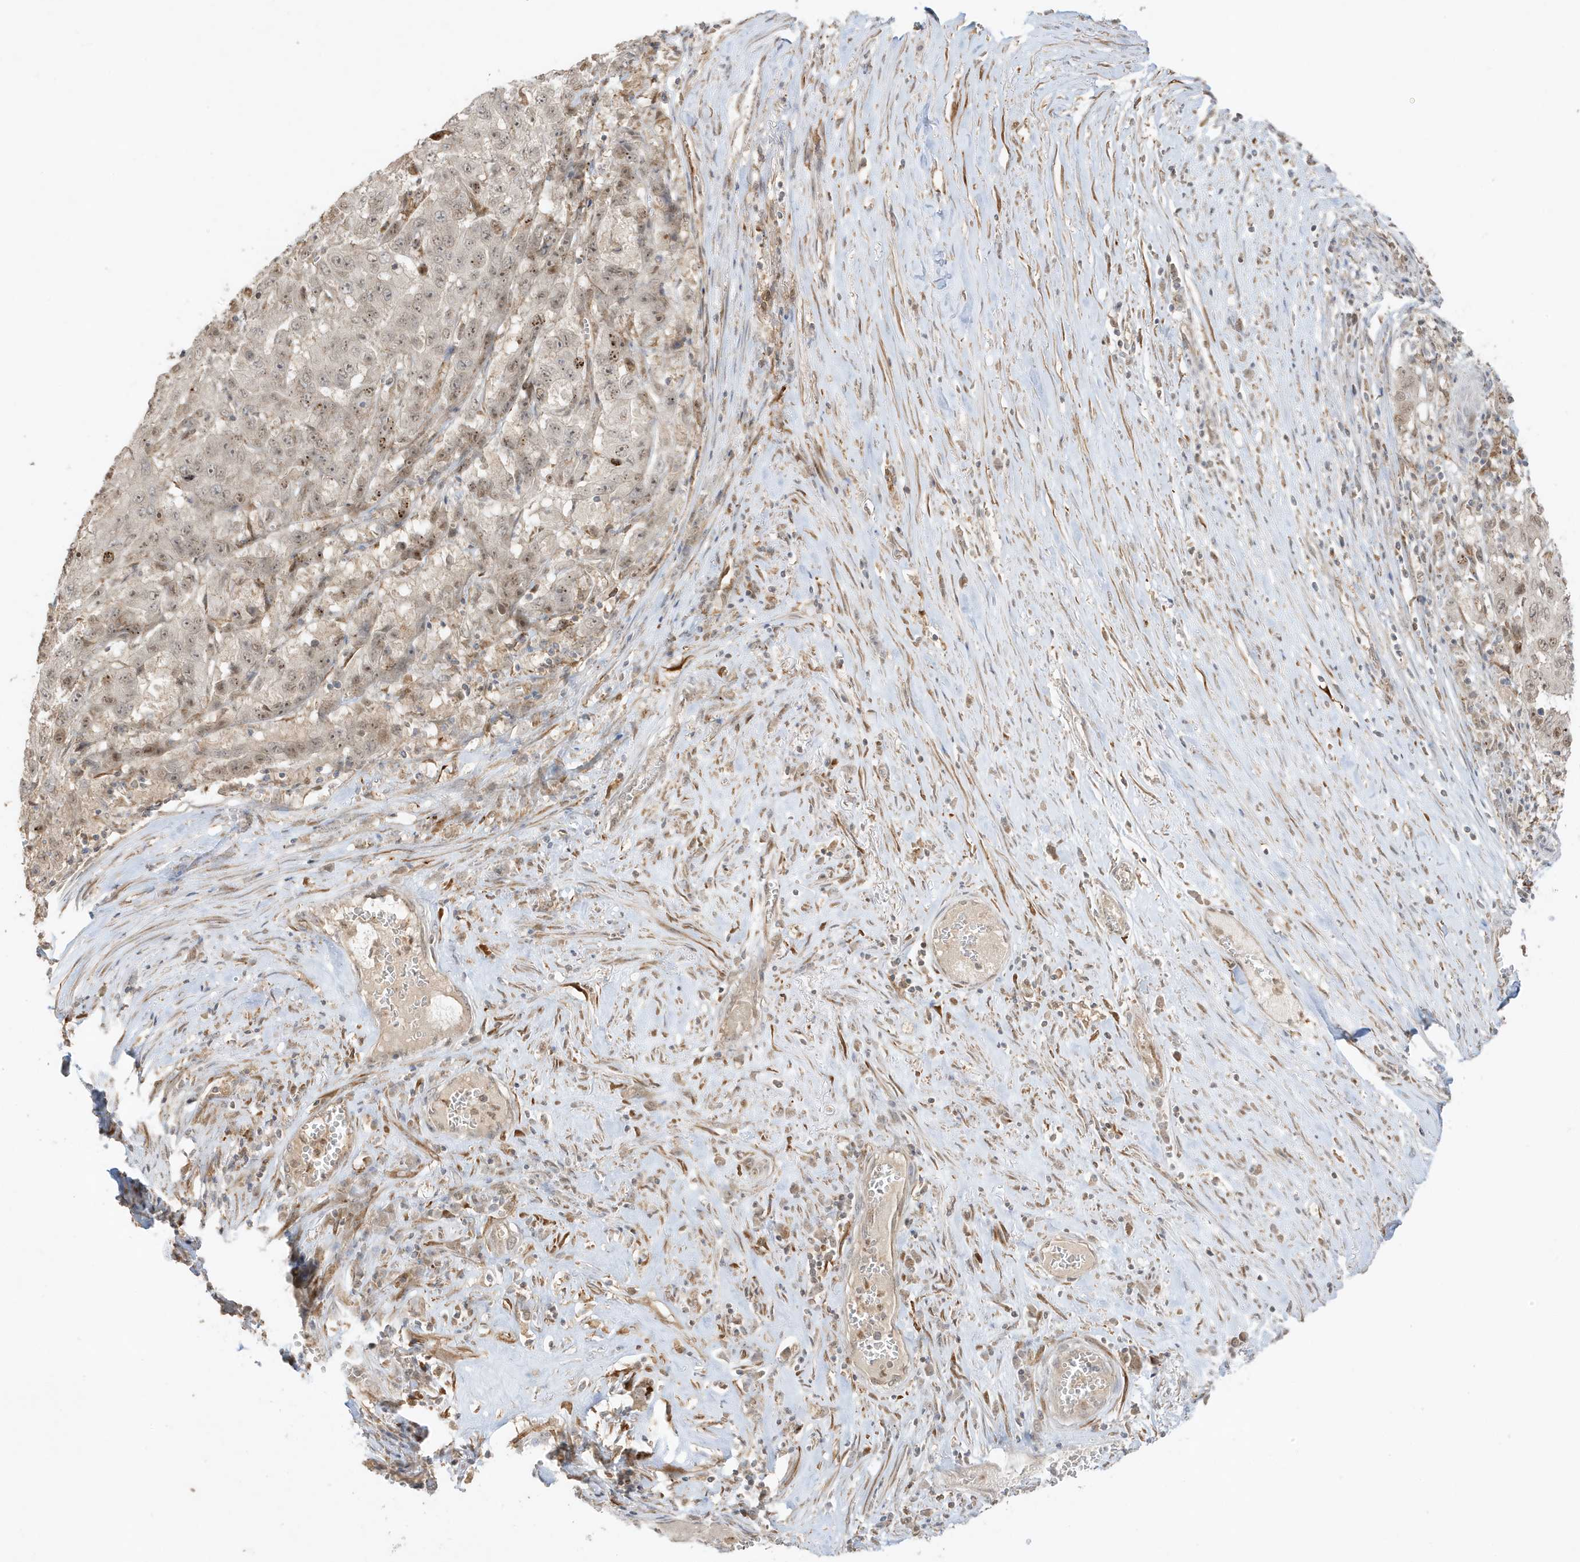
{"staining": {"intensity": "weak", "quantity": "25%-75%", "location": "nuclear"}, "tissue": "pancreatic cancer", "cell_type": "Tumor cells", "image_type": "cancer", "snomed": [{"axis": "morphology", "description": "Adenocarcinoma, NOS"}, {"axis": "topography", "description": "Pancreas"}], "caption": "There is low levels of weak nuclear expression in tumor cells of pancreatic adenocarcinoma, as demonstrated by immunohistochemical staining (brown color).", "gene": "ZBTB41", "patient": {"sex": "male", "age": 63}}